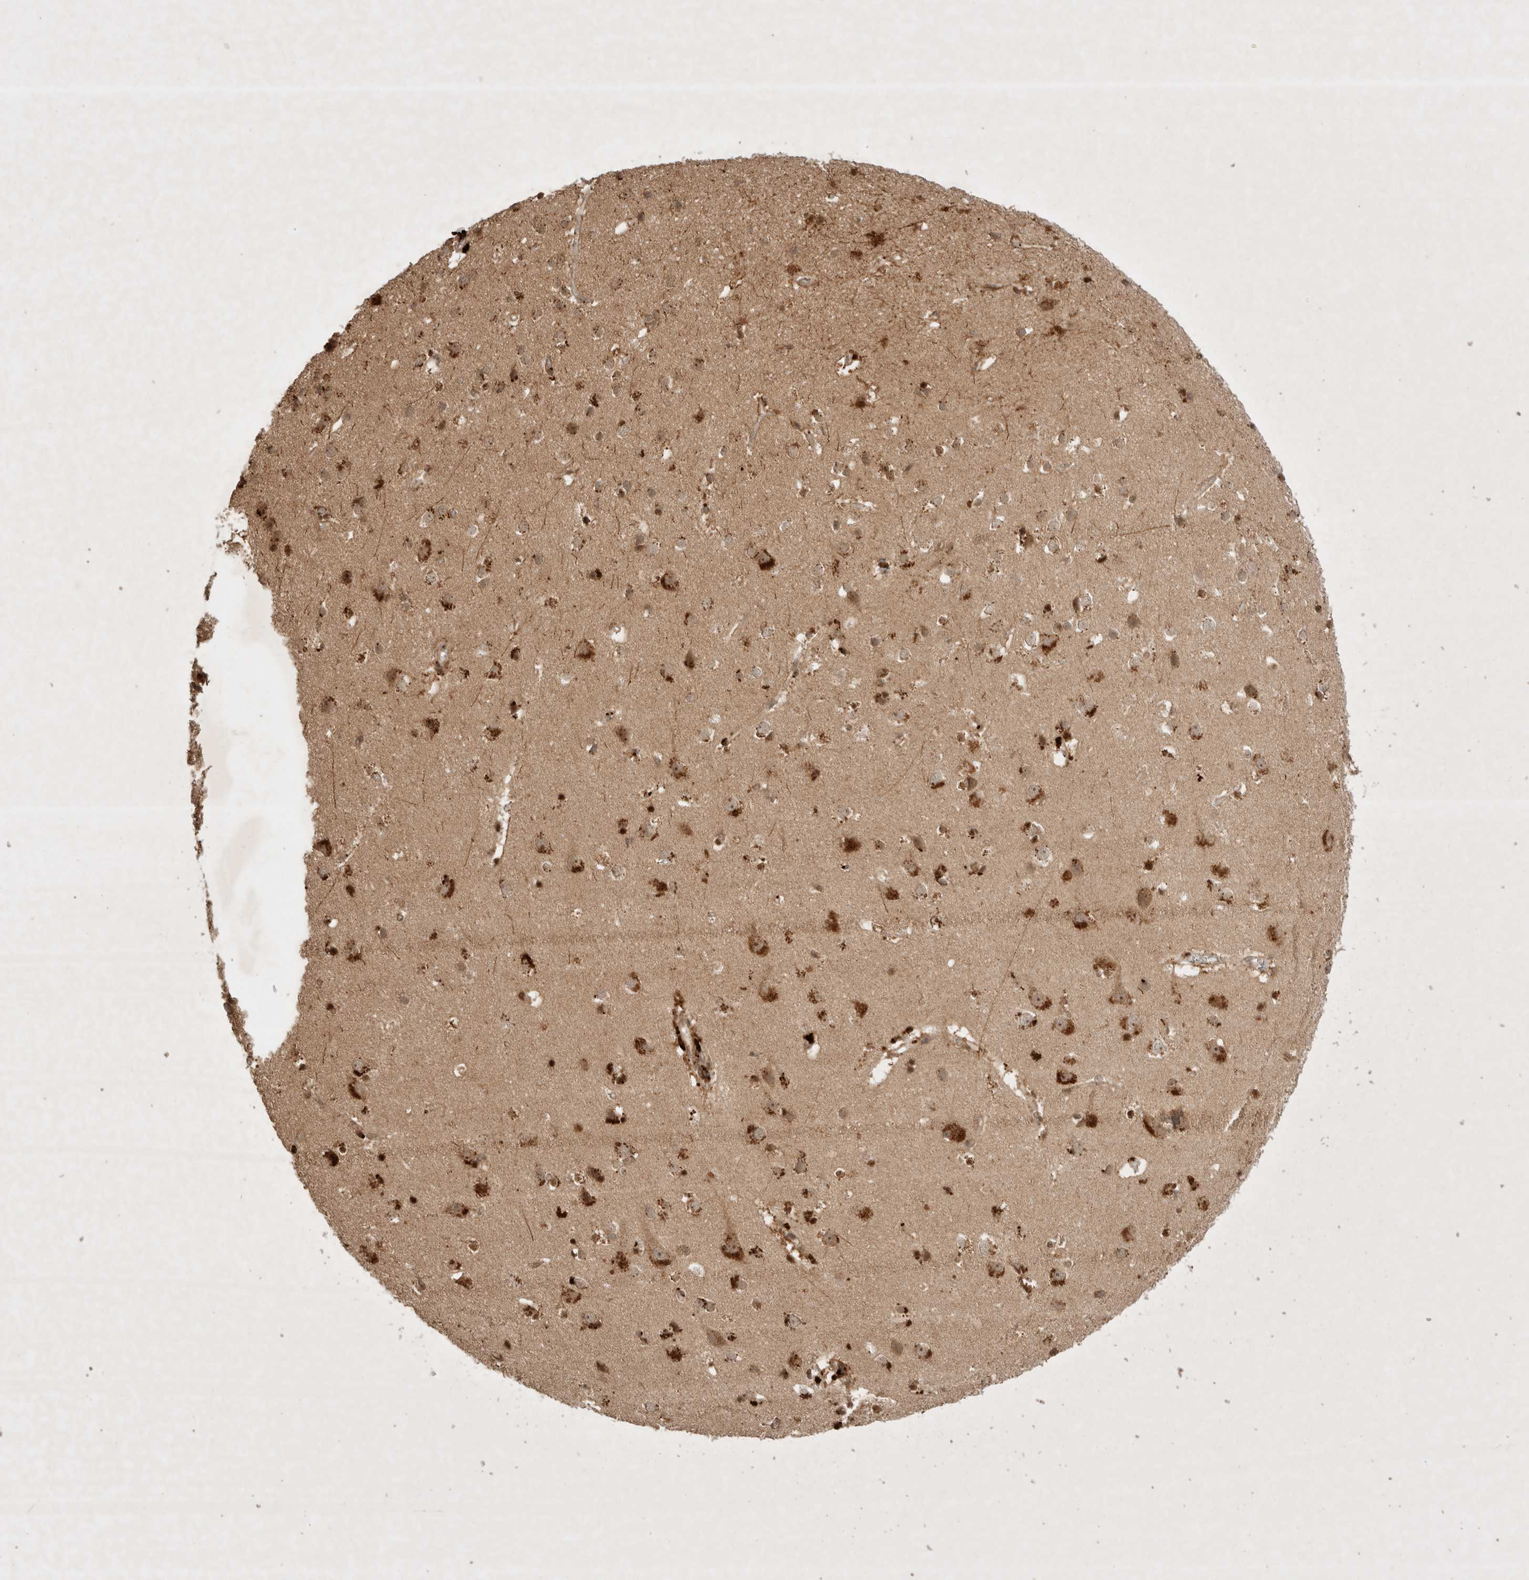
{"staining": {"intensity": "moderate", "quantity": ">75%", "location": "cytoplasmic/membranous"}, "tissue": "cerebral cortex", "cell_type": "Endothelial cells", "image_type": "normal", "snomed": [{"axis": "morphology", "description": "Normal tissue, NOS"}, {"axis": "topography", "description": "Cerebral cortex"}], "caption": "This micrograph exhibits immunohistochemistry (IHC) staining of benign cerebral cortex, with medium moderate cytoplasmic/membranous staining in about >75% of endothelial cells.", "gene": "FAM221A", "patient": {"sex": "male", "age": 54}}